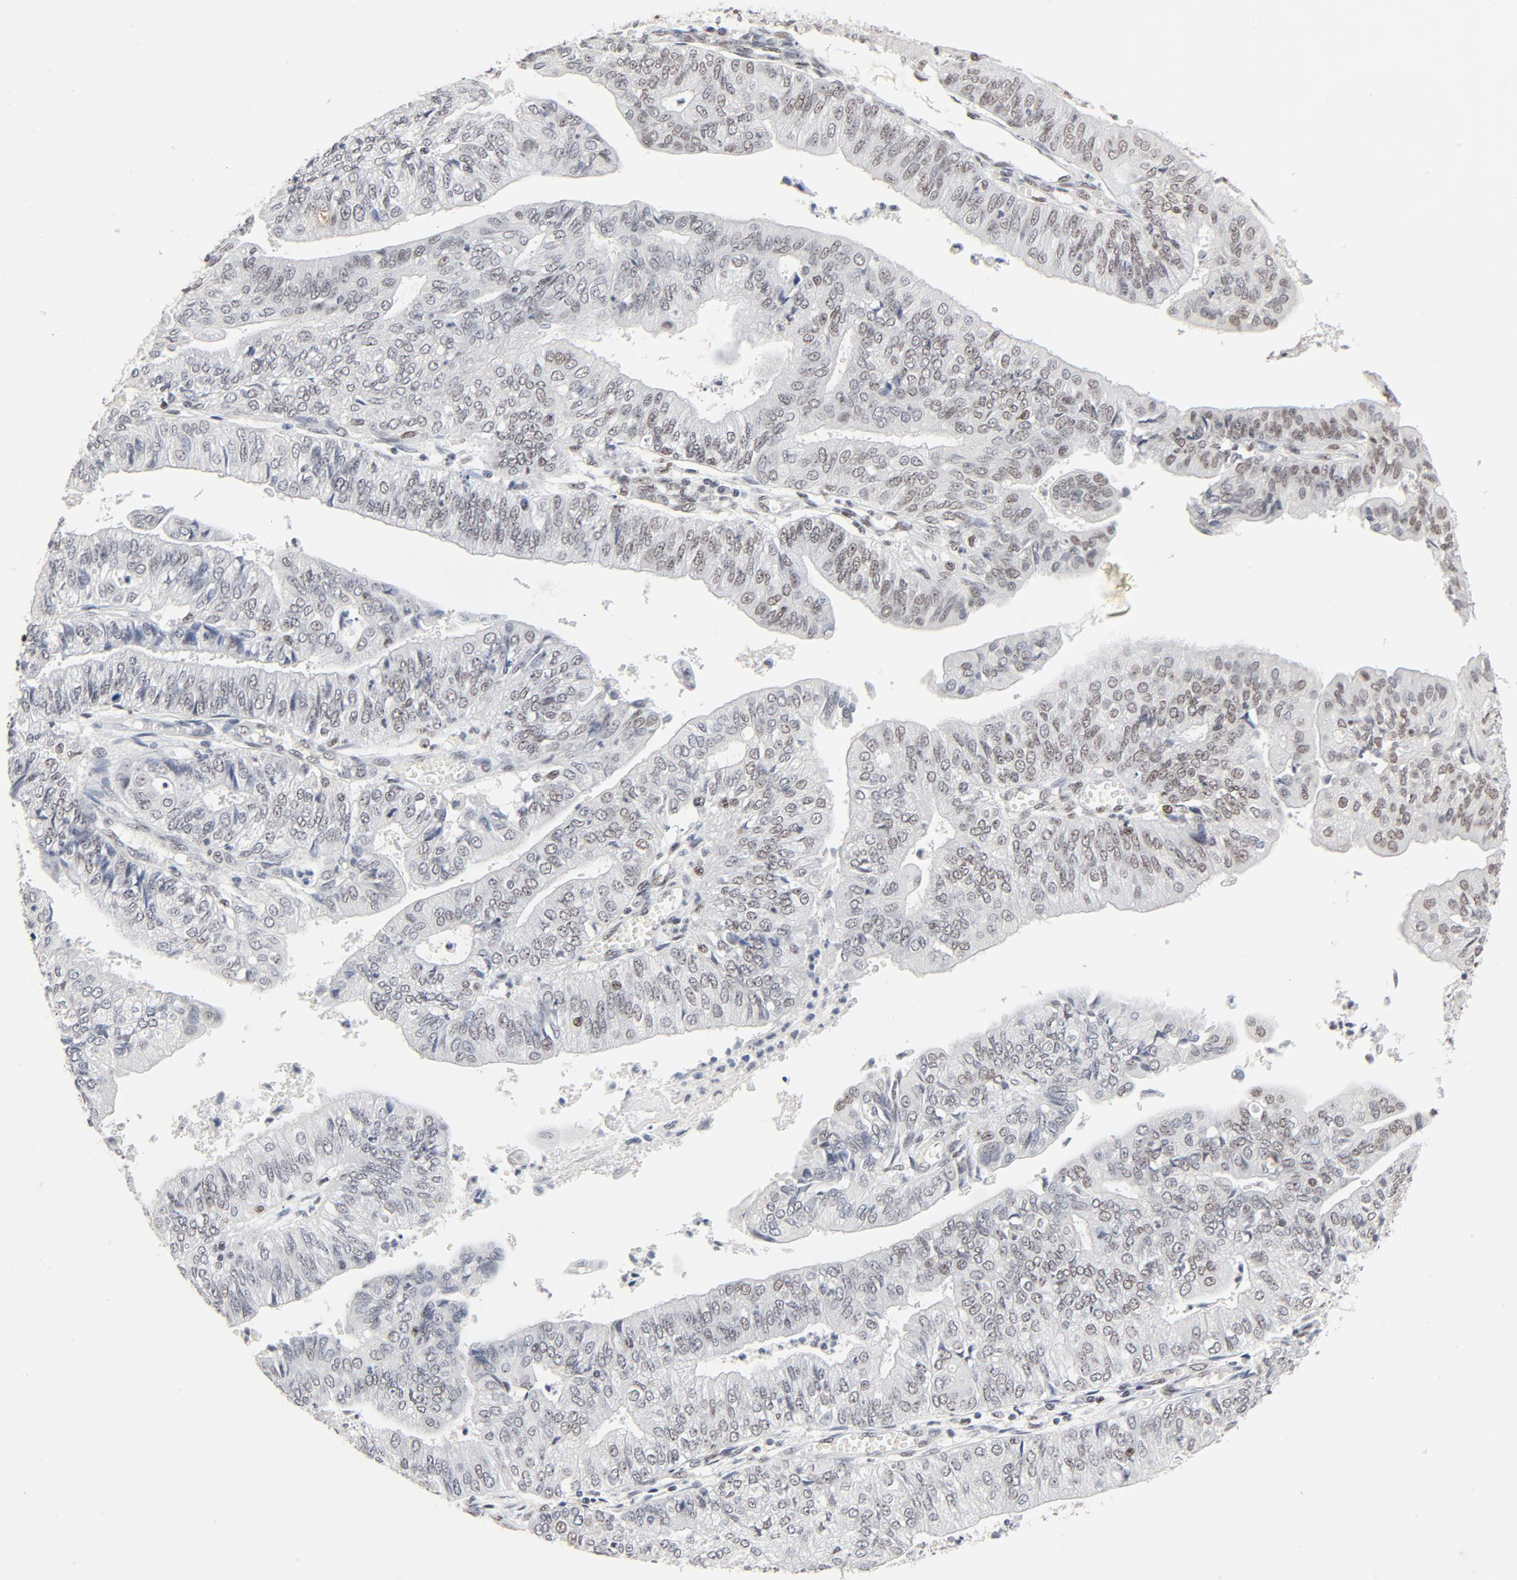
{"staining": {"intensity": "weak", "quantity": ">75%", "location": "nuclear"}, "tissue": "endometrial cancer", "cell_type": "Tumor cells", "image_type": "cancer", "snomed": [{"axis": "morphology", "description": "Adenocarcinoma, NOS"}, {"axis": "topography", "description": "Endometrium"}], "caption": "Immunohistochemical staining of human endometrial adenocarcinoma demonstrates weak nuclear protein expression in about >75% of tumor cells.", "gene": "GTF2H1", "patient": {"sex": "female", "age": 59}}